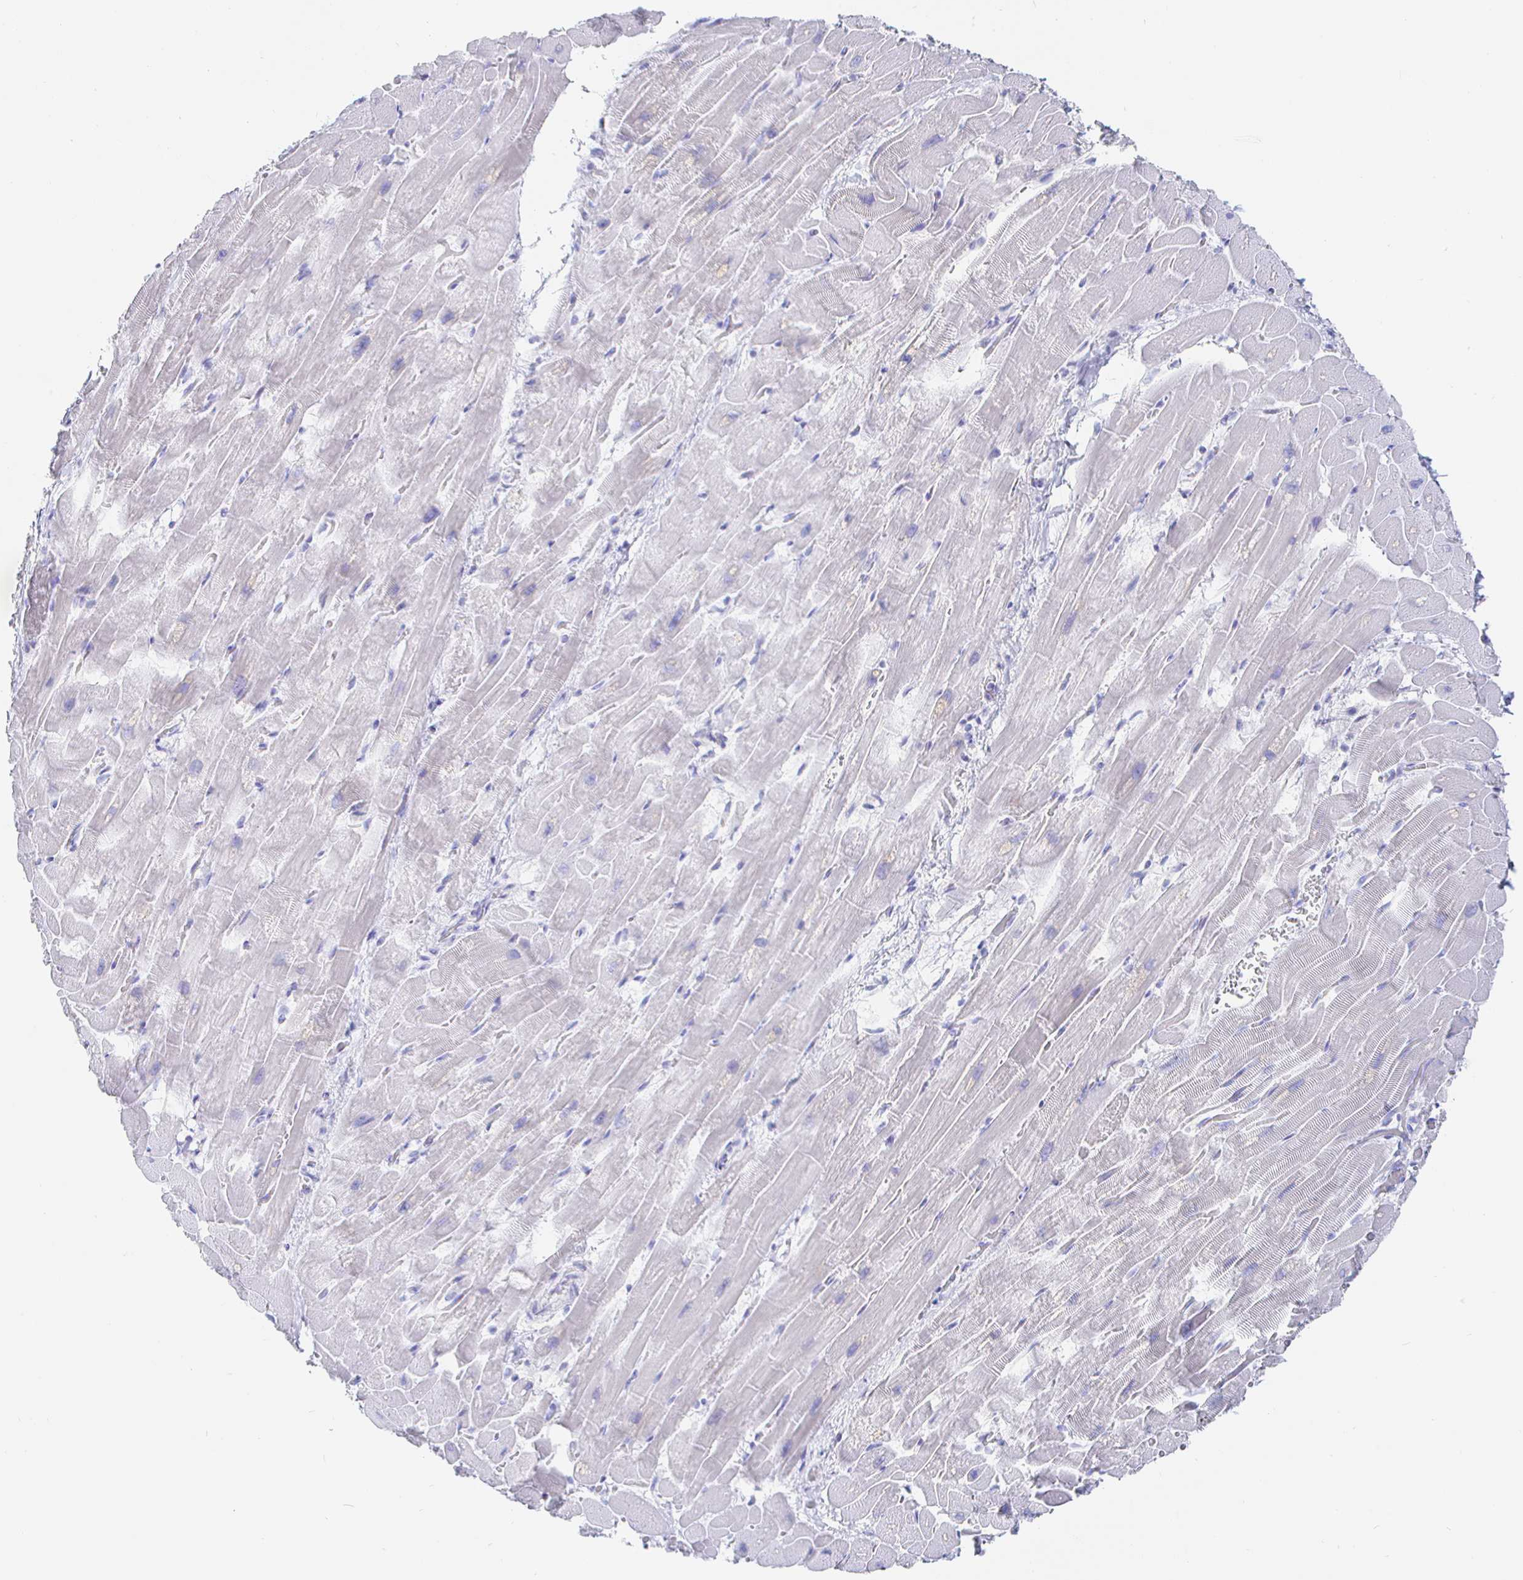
{"staining": {"intensity": "negative", "quantity": "none", "location": "none"}, "tissue": "heart muscle", "cell_type": "Cardiomyocytes", "image_type": "normal", "snomed": [{"axis": "morphology", "description": "Normal tissue, NOS"}, {"axis": "topography", "description": "Heart"}], "caption": "DAB (3,3'-diaminobenzidine) immunohistochemical staining of normal human heart muscle shows no significant staining in cardiomyocytes.", "gene": "CLCA1", "patient": {"sex": "male", "age": 37}}